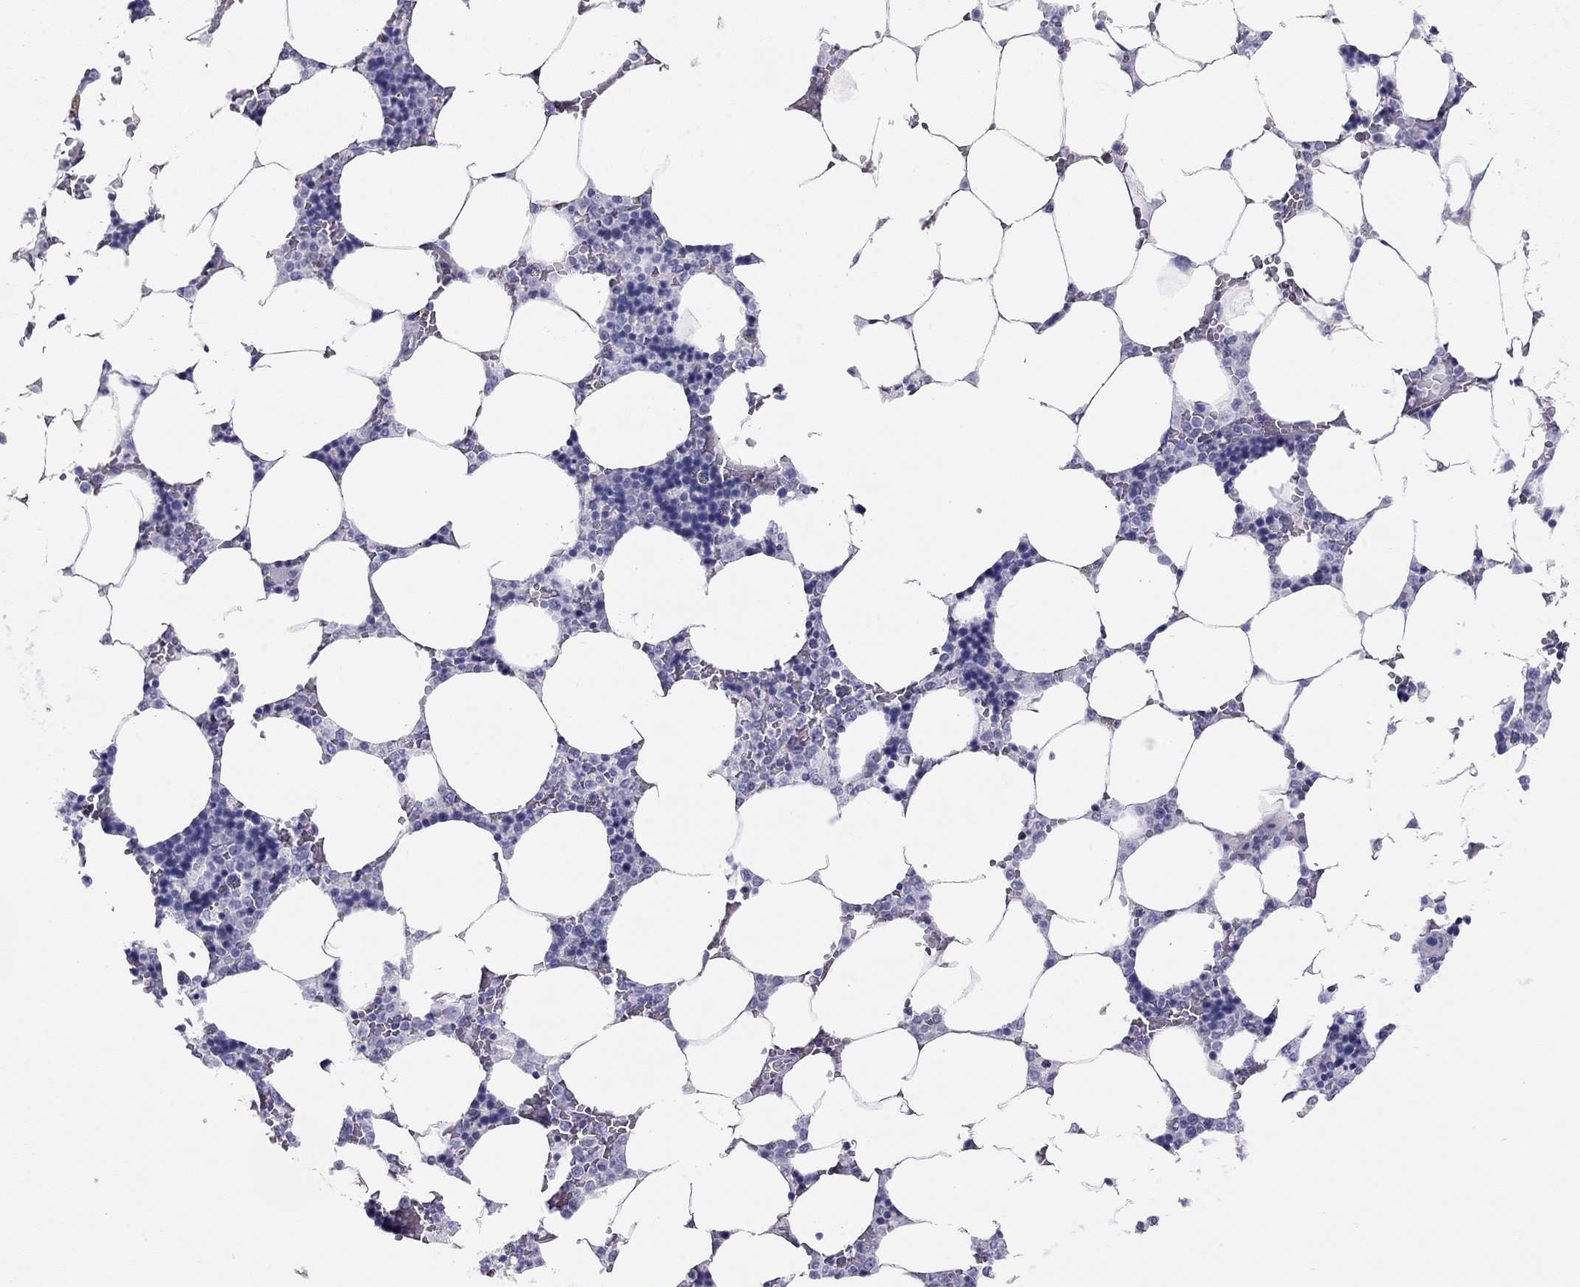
{"staining": {"intensity": "negative", "quantity": "none", "location": "none"}, "tissue": "bone marrow", "cell_type": "Hematopoietic cells", "image_type": "normal", "snomed": [{"axis": "morphology", "description": "Normal tissue, NOS"}, {"axis": "topography", "description": "Bone marrow"}], "caption": "A high-resolution histopathology image shows immunohistochemistry (IHC) staining of normal bone marrow, which shows no significant positivity in hematopoietic cells.", "gene": "KCNV2", "patient": {"sex": "male", "age": 63}}